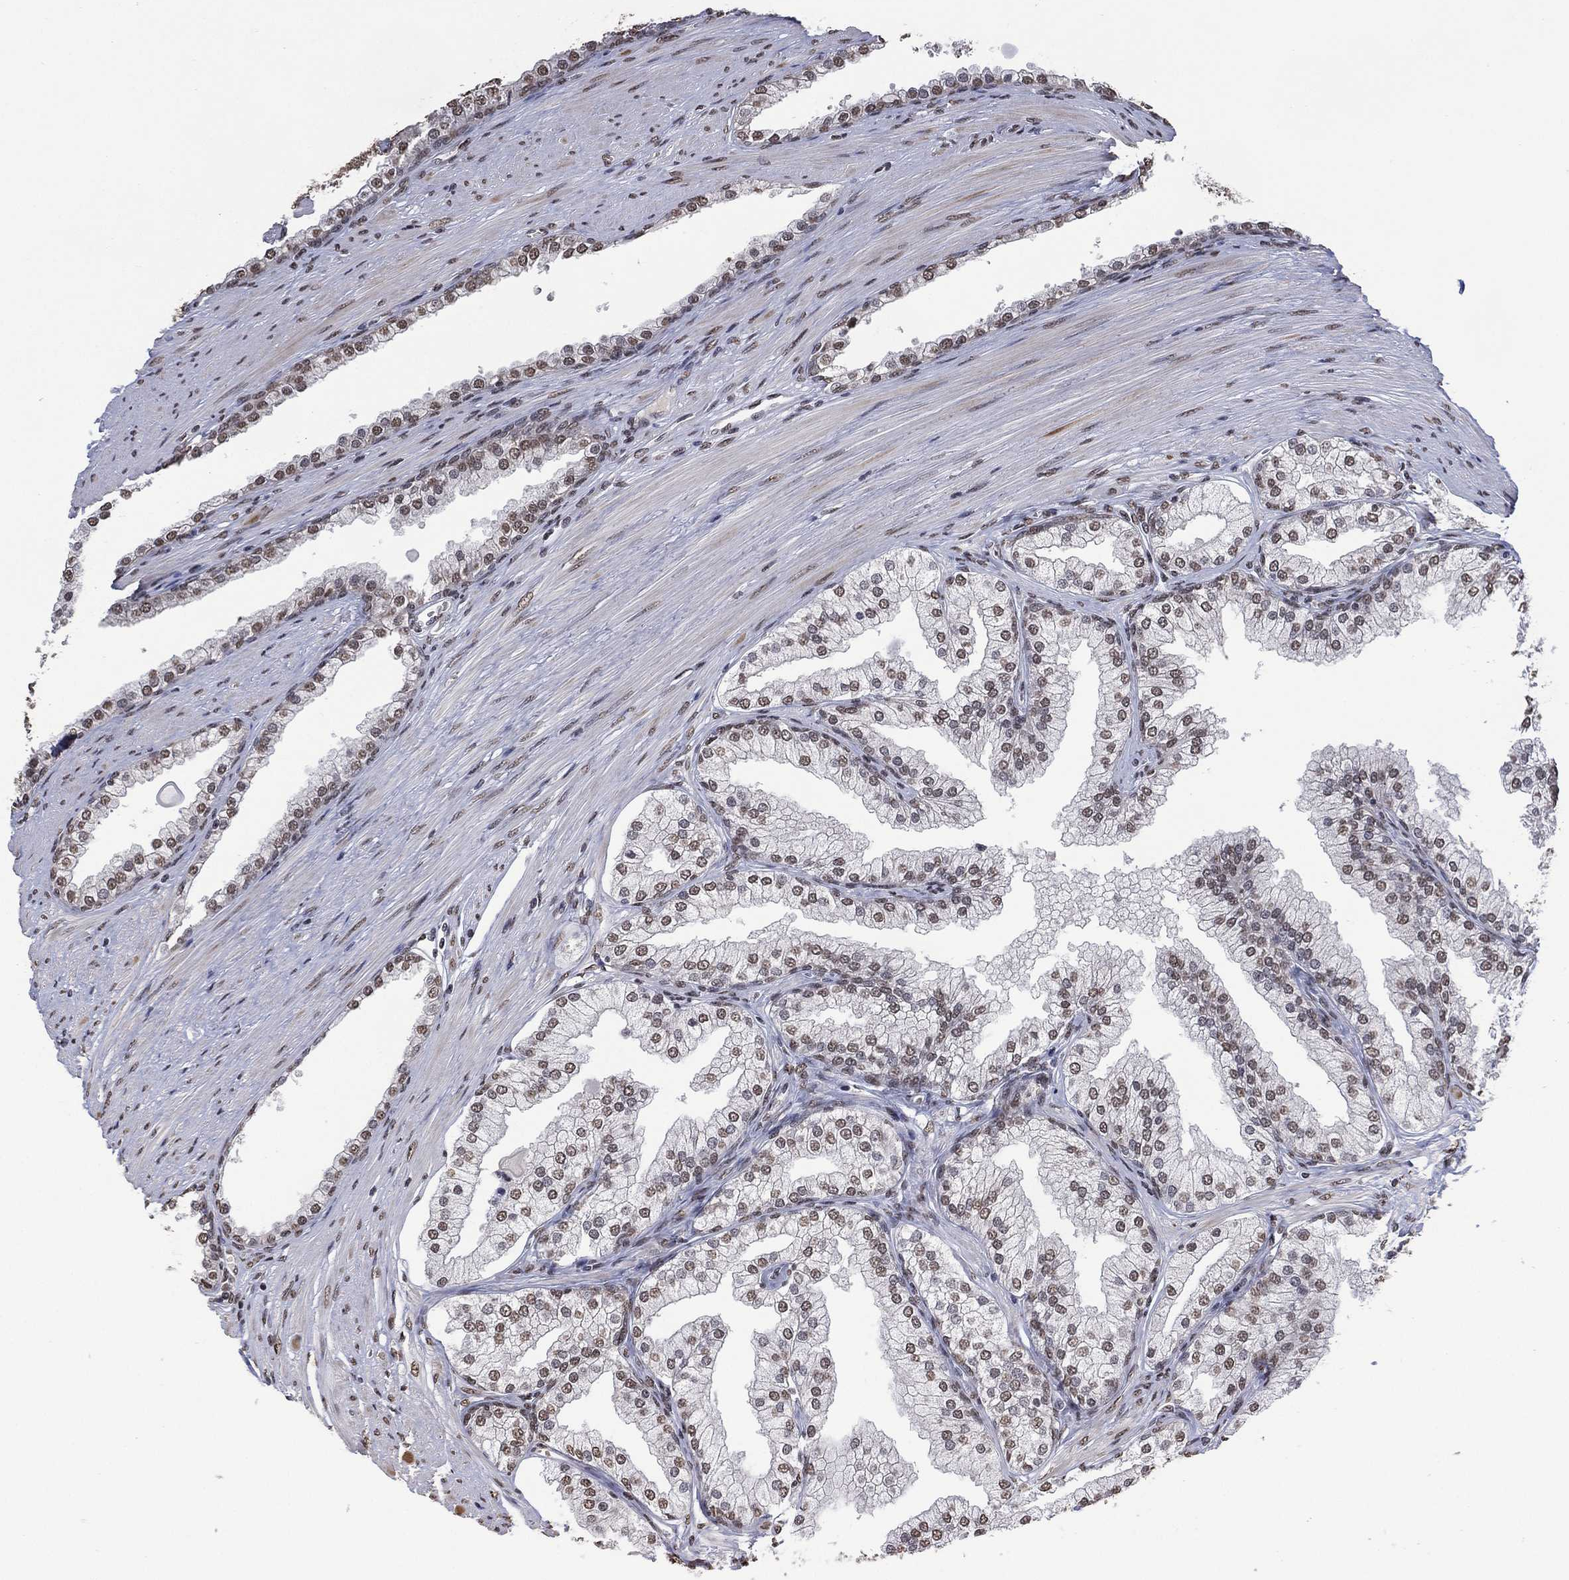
{"staining": {"intensity": "weak", "quantity": ">75%", "location": "nuclear"}, "tissue": "prostate cancer", "cell_type": "Tumor cells", "image_type": "cancer", "snomed": [{"axis": "morphology", "description": "Adenocarcinoma, NOS"}, {"axis": "topography", "description": "Prostate"}], "caption": "Tumor cells display low levels of weak nuclear staining in approximately >75% of cells in prostate adenocarcinoma.", "gene": "EHMT1", "patient": {"sex": "male", "age": 67}}